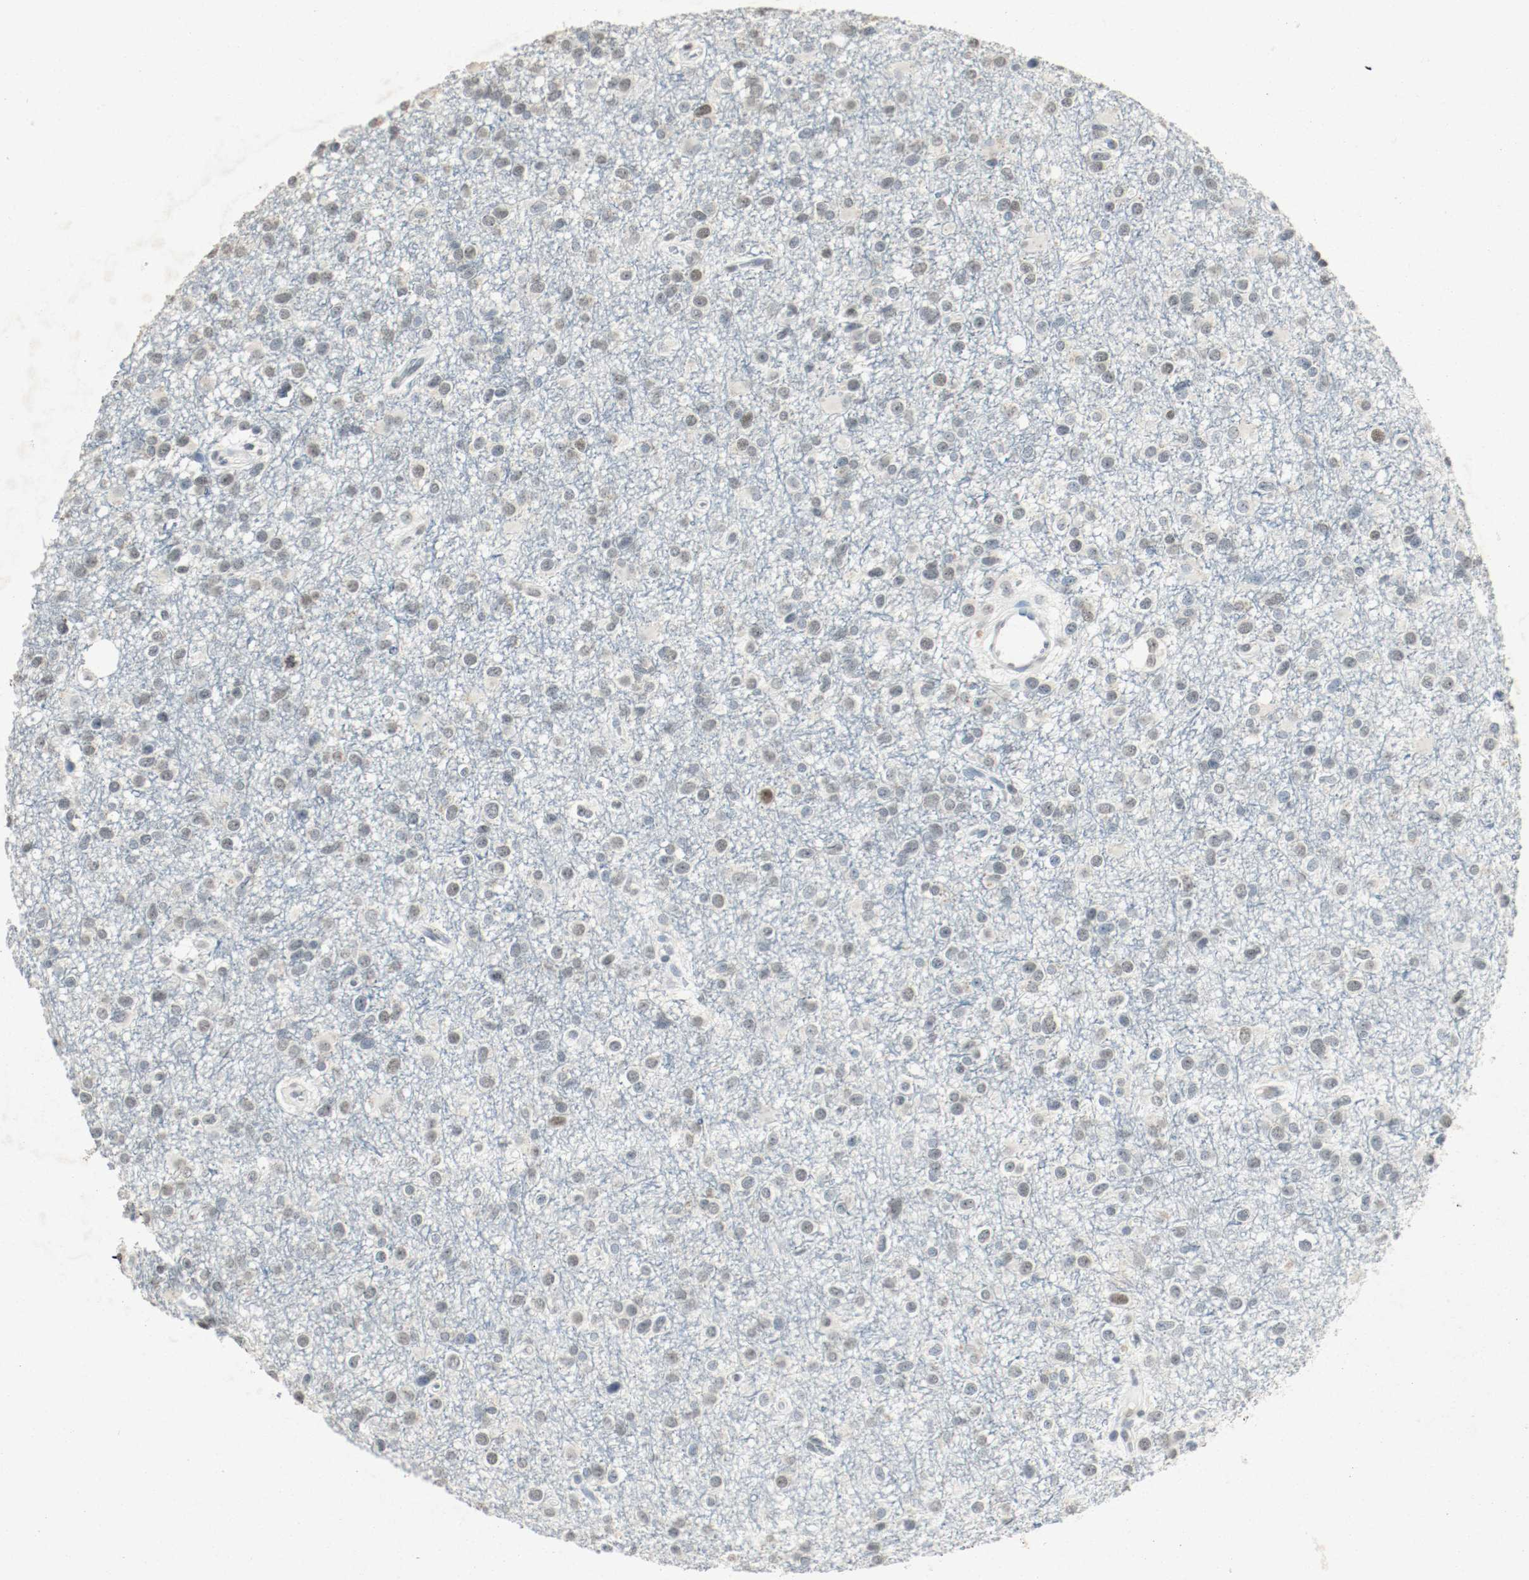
{"staining": {"intensity": "weak", "quantity": ">75%", "location": "nuclear"}, "tissue": "glioma", "cell_type": "Tumor cells", "image_type": "cancer", "snomed": [{"axis": "morphology", "description": "Glioma, malignant, Low grade"}, {"axis": "topography", "description": "Brain"}], "caption": "IHC photomicrograph of malignant glioma (low-grade) stained for a protein (brown), which demonstrates low levels of weak nuclear positivity in about >75% of tumor cells.", "gene": "DNMT1", "patient": {"sex": "male", "age": 42}}